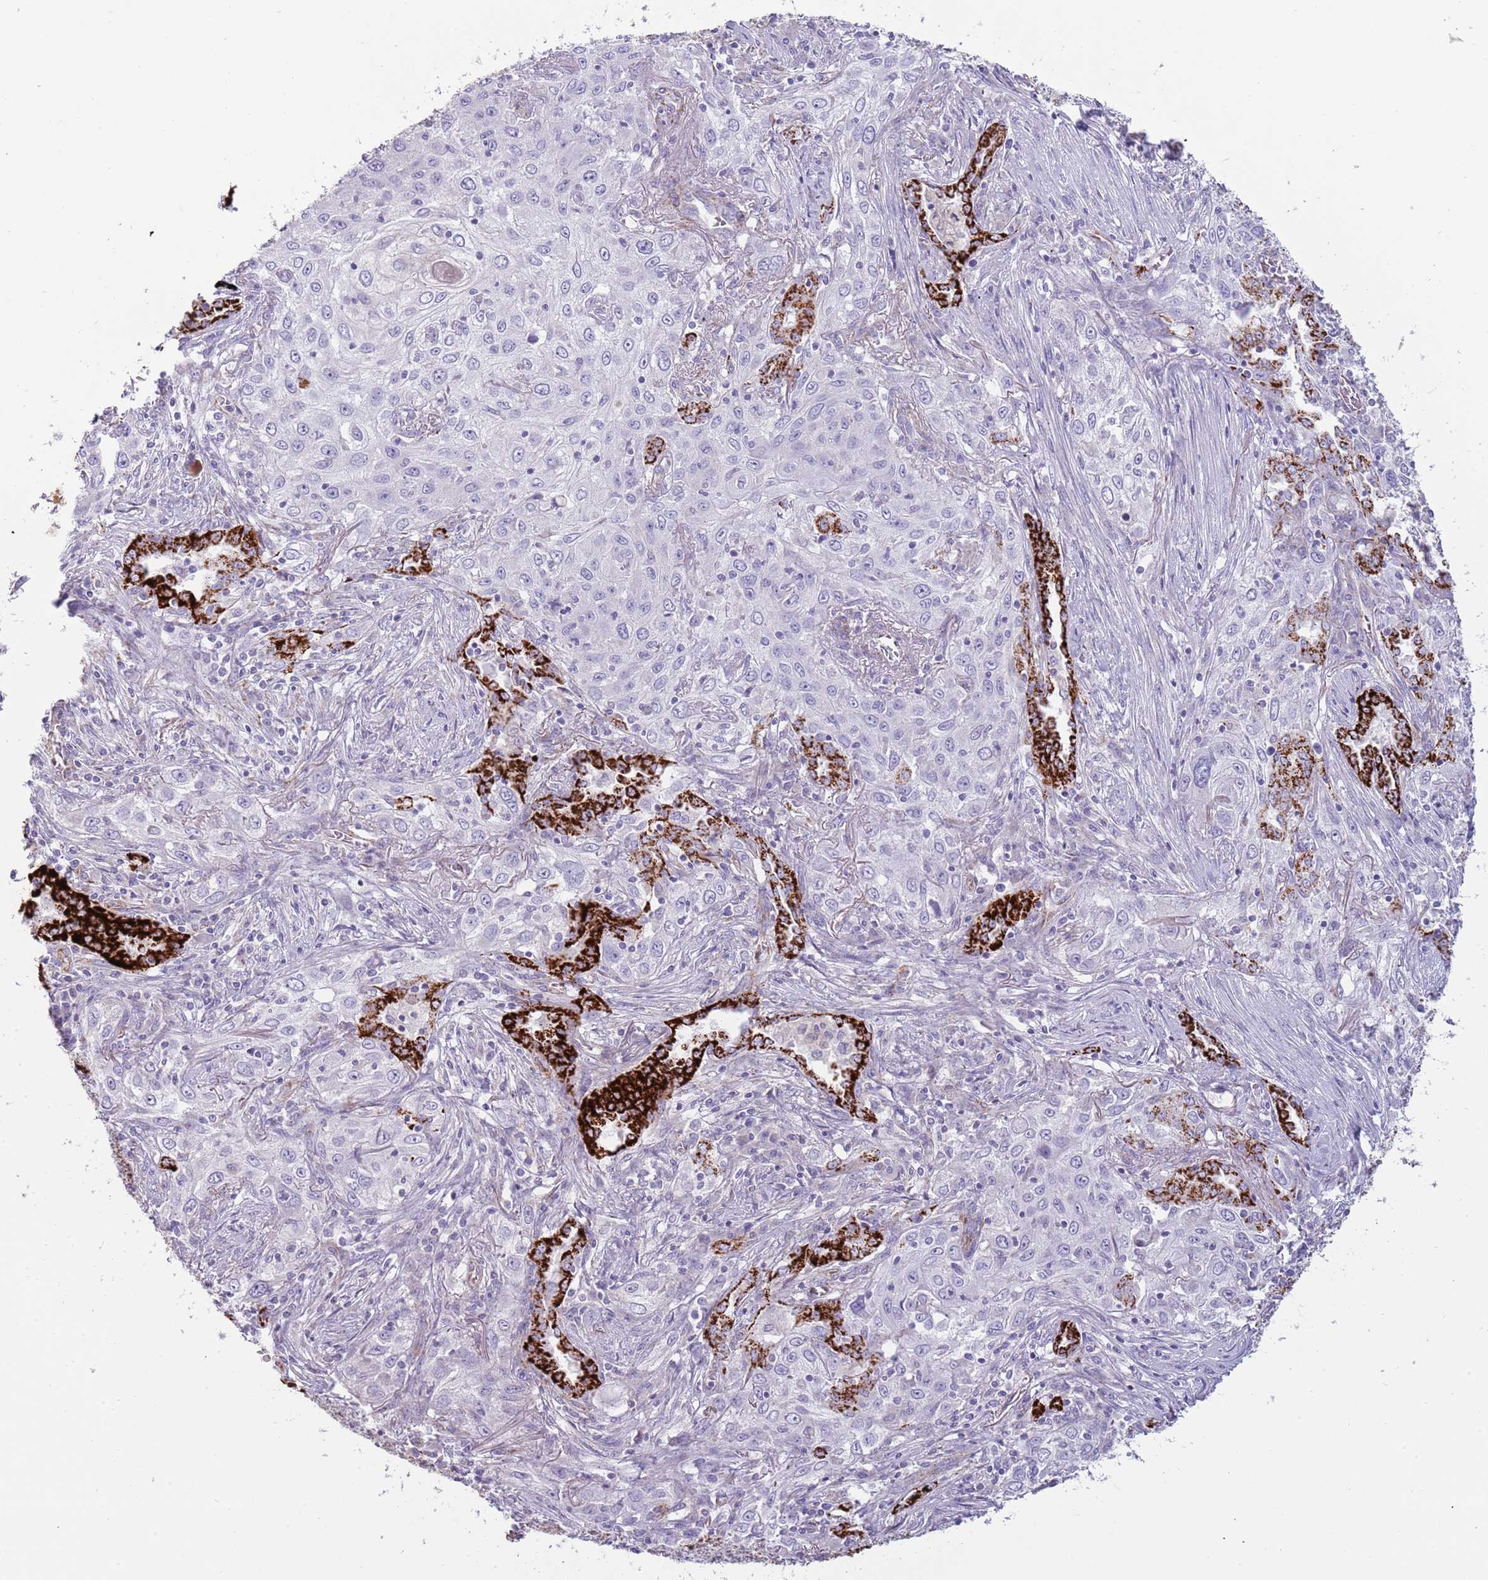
{"staining": {"intensity": "negative", "quantity": "none", "location": "none"}, "tissue": "lung cancer", "cell_type": "Tumor cells", "image_type": "cancer", "snomed": [{"axis": "morphology", "description": "Squamous cell carcinoma, NOS"}, {"axis": "topography", "description": "Lung"}], "caption": "This is an immunohistochemistry image of squamous cell carcinoma (lung). There is no positivity in tumor cells.", "gene": "RNF222", "patient": {"sex": "female", "age": 69}}